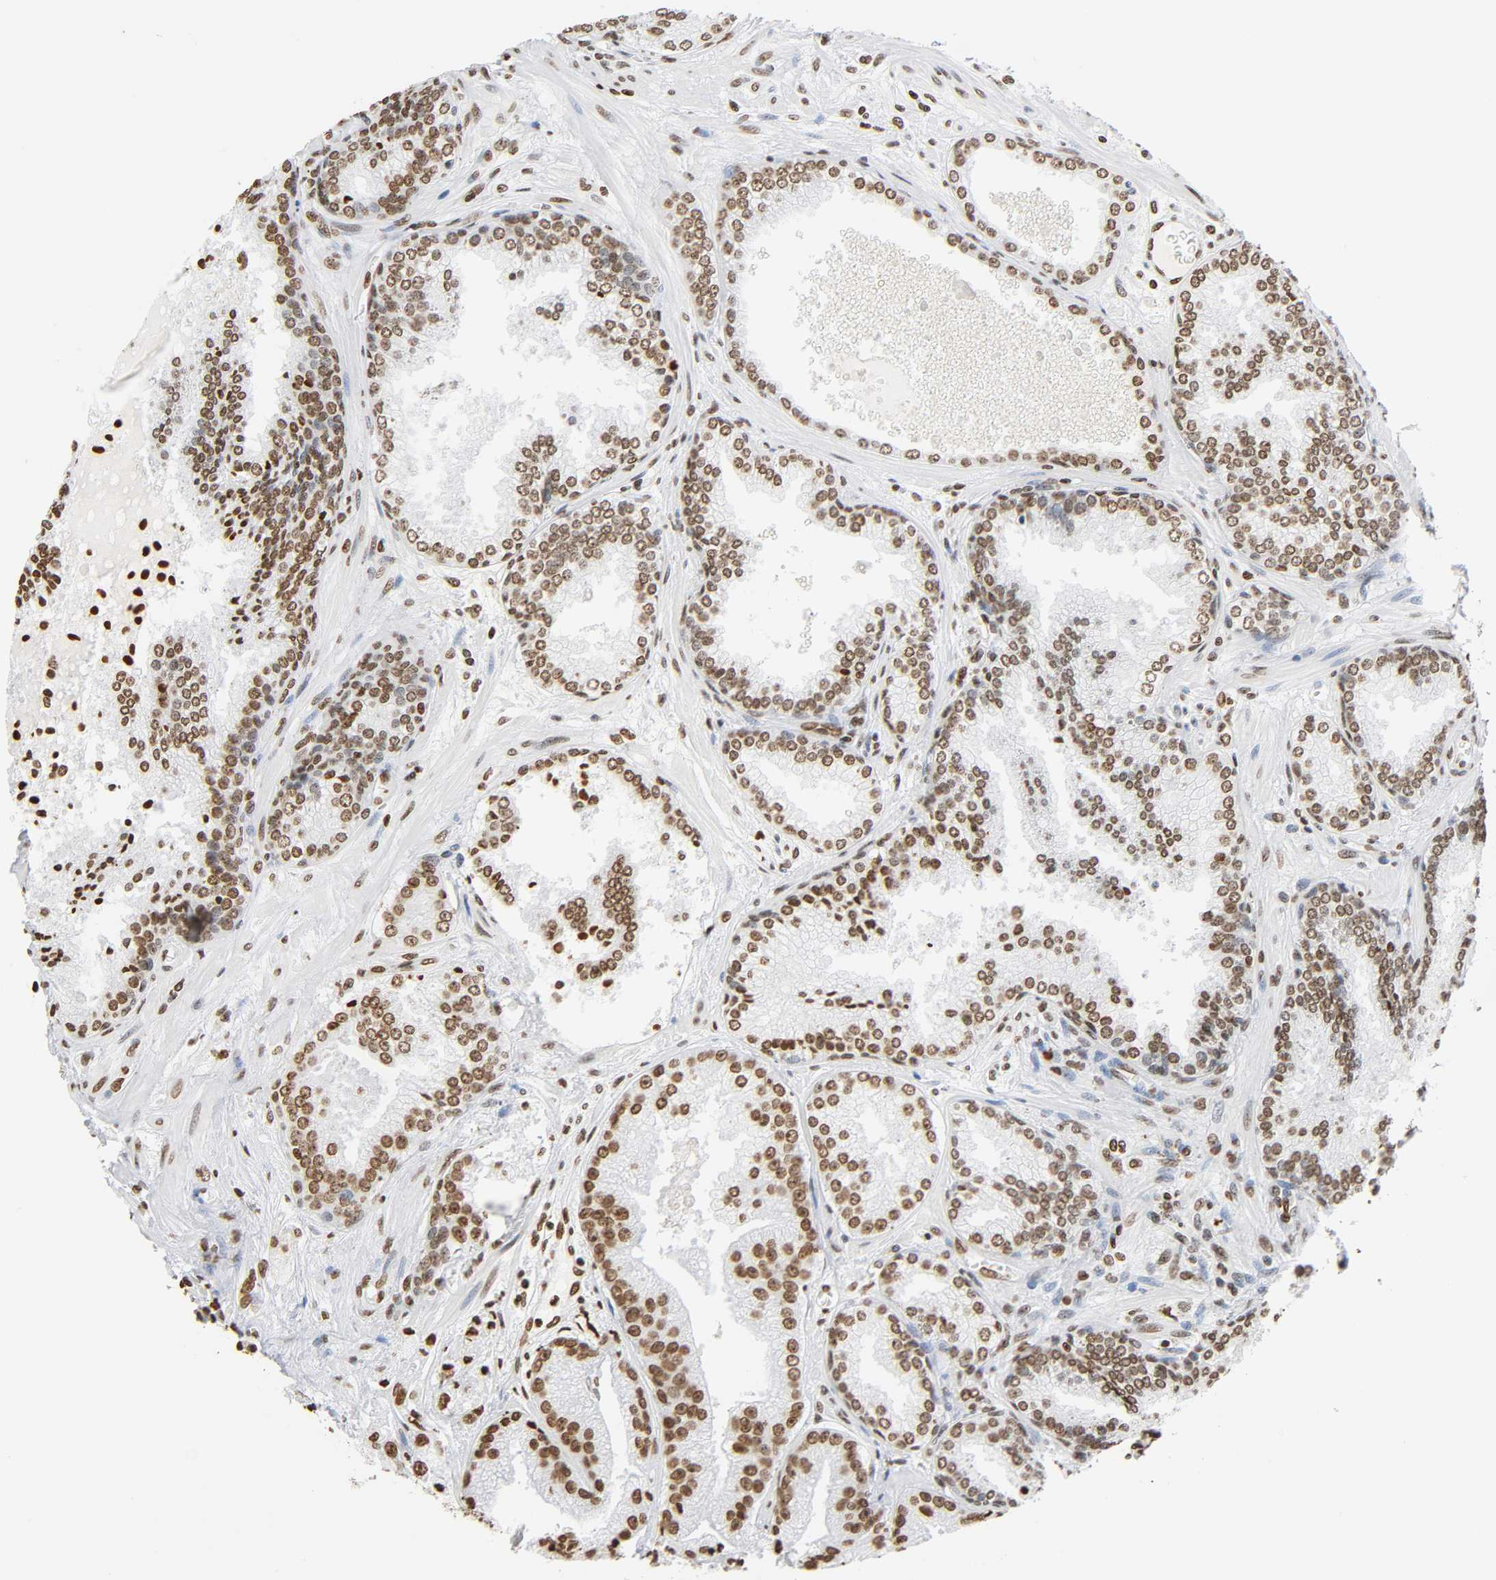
{"staining": {"intensity": "moderate", "quantity": ">75%", "location": "nuclear"}, "tissue": "prostate cancer", "cell_type": "Tumor cells", "image_type": "cancer", "snomed": [{"axis": "morphology", "description": "Adenocarcinoma, Low grade"}, {"axis": "topography", "description": "Prostate"}], "caption": "The immunohistochemical stain highlights moderate nuclear positivity in tumor cells of adenocarcinoma (low-grade) (prostate) tissue. (IHC, brightfield microscopy, high magnification).", "gene": "HOXA6", "patient": {"sex": "male", "age": 60}}